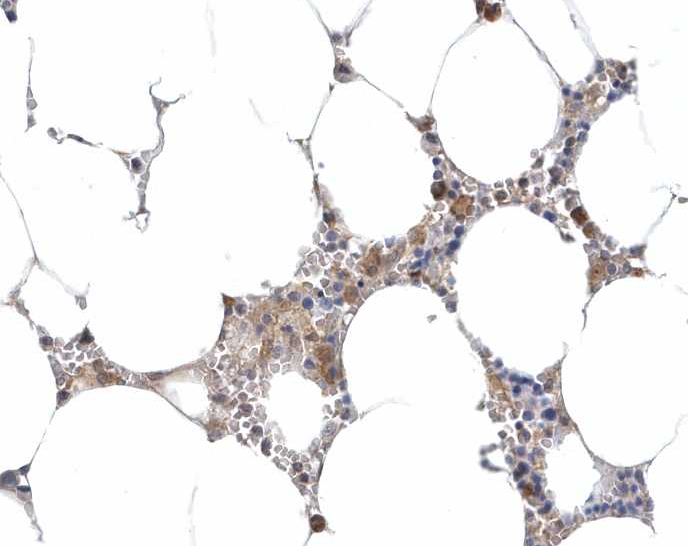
{"staining": {"intensity": "moderate", "quantity": "<25%", "location": "cytoplasmic/membranous,nuclear"}, "tissue": "bone marrow", "cell_type": "Hematopoietic cells", "image_type": "normal", "snomed": [{"axis": "morphology", "description": "Normal tissue, NOS"}, {"axis": "topography", "description": "Bone marrow"}], "caption": "Unremarkable bone marrow exhibits moderate cytoplasmic/membranous,nuclear expression in about <25% of hematopoietic cells.", "gene": "PSMD6", "patient": {"sex": "male", "age": 70}}